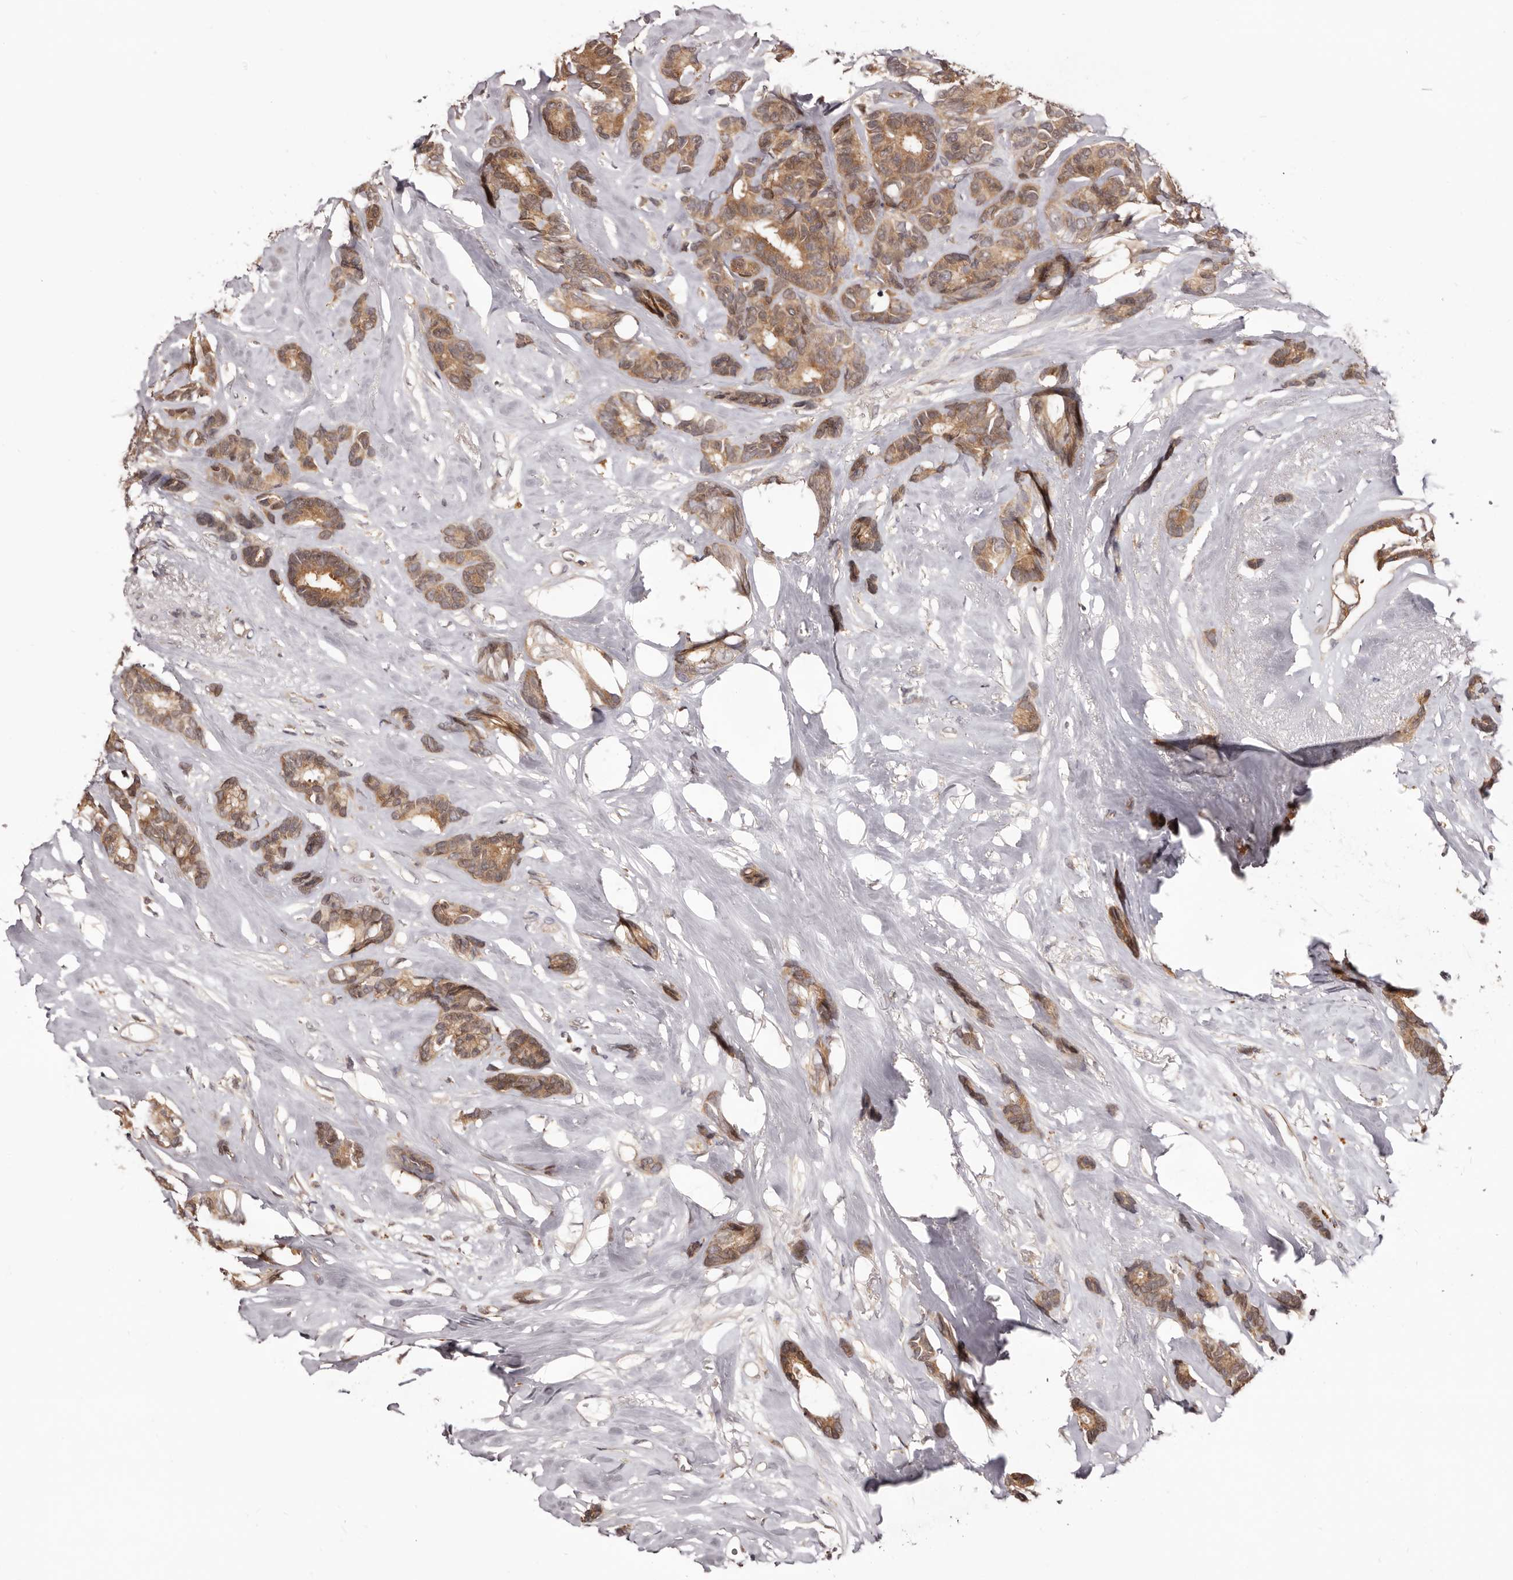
{"staining": {"intensity": "moderate", "quantity": ">75%", "location": "cytoplasmic/membranous"}, "tissue": "breast cancer", "cell_type": "Tumor cells", "image_type": "cancer", "snomed": [{"axis": "morphology", "description": "Duct carcinoma"}, {"axis": "topography", "description": "Breast"}], "caption": "This is a micrograph of IHC staining of breast cancer (invasive ductal carcinoma), which shows moderate staining in the cytoplasmic/membranous of tumor cells.", "gene": "MDP1", "patient": {"sex": "female", "age": 87}}